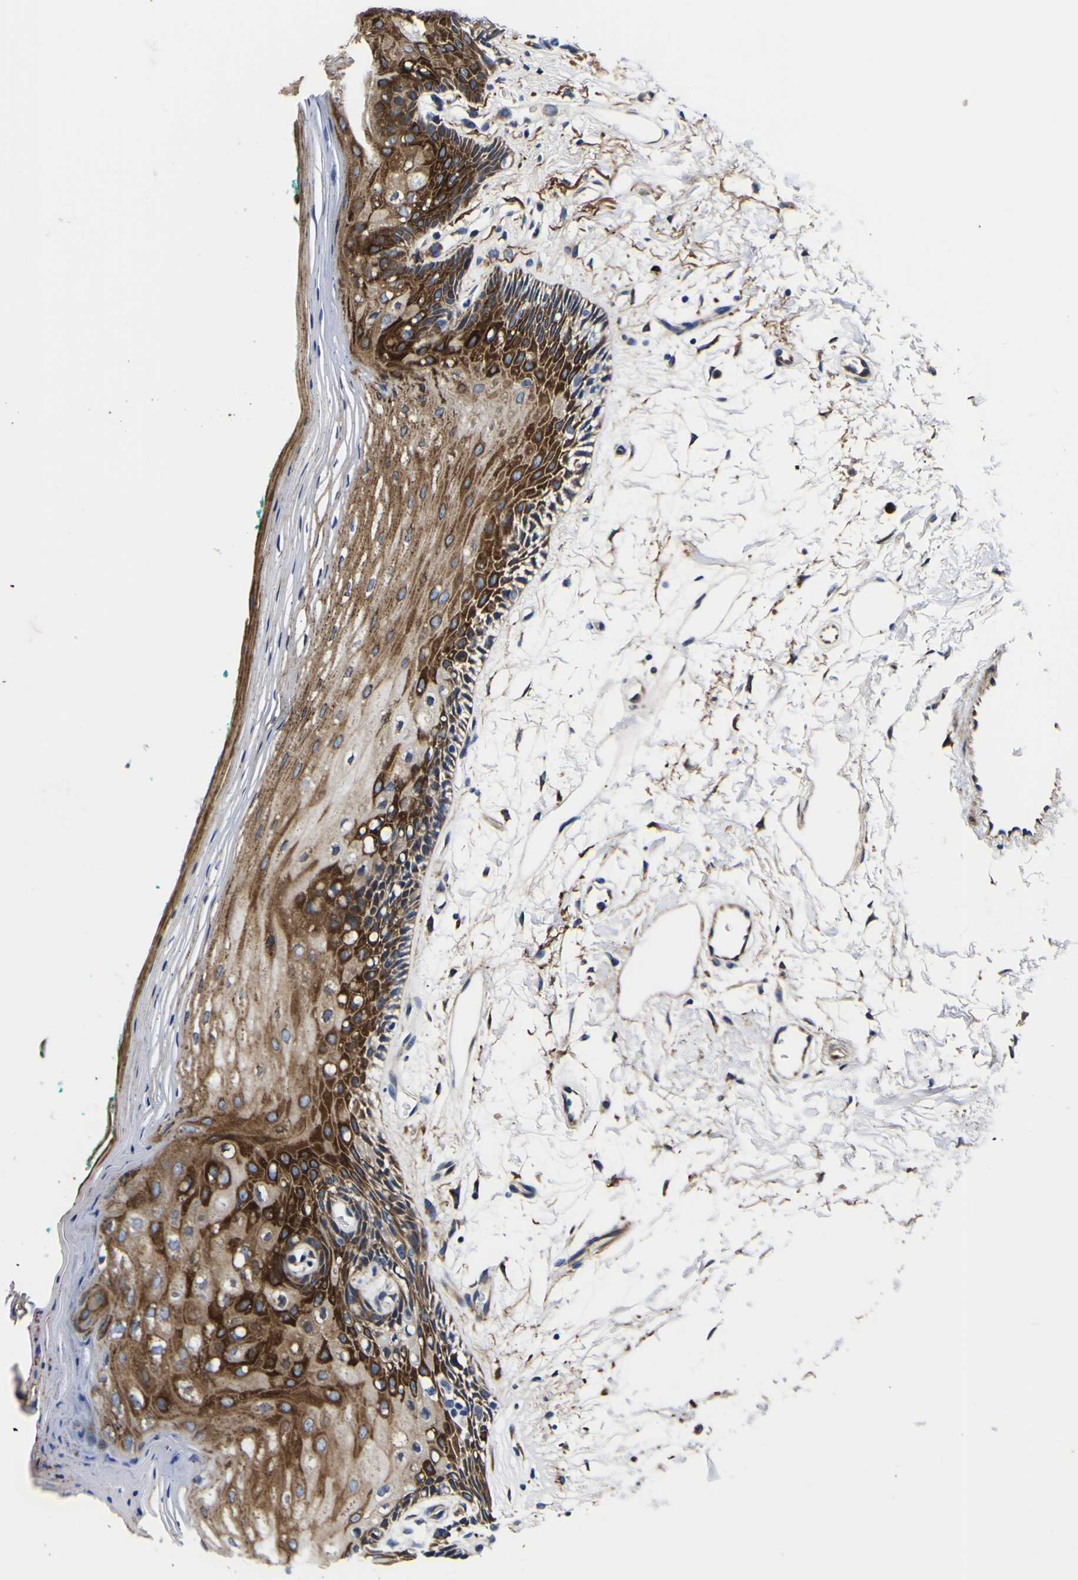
{"staining": {"intensity": "strong", "quantity": ">75%", "location": "cytoplasmic/membranous"}, "tissue": "oral mucosa", "cell_type": "Squamous epithelial cells", "image_type": "normal", "snomed": [{"axis": "morphology", "description": "Normal tissue, NOS"}, {"axis": "topography", "description": "Skeletal muscle"}, {"axis": "topography", "description": "Oral tissue"}, {"axis": "topography", "description": "Peripheral nerve tissue"}], "caption": "Protein staining of benign oral mucosa reveals strong cytoplasmic/membranous expression in approximately >75% of squamous epithelial cells.", "gene": "SCD", "patient": {"sex": "female", "age": 84}}